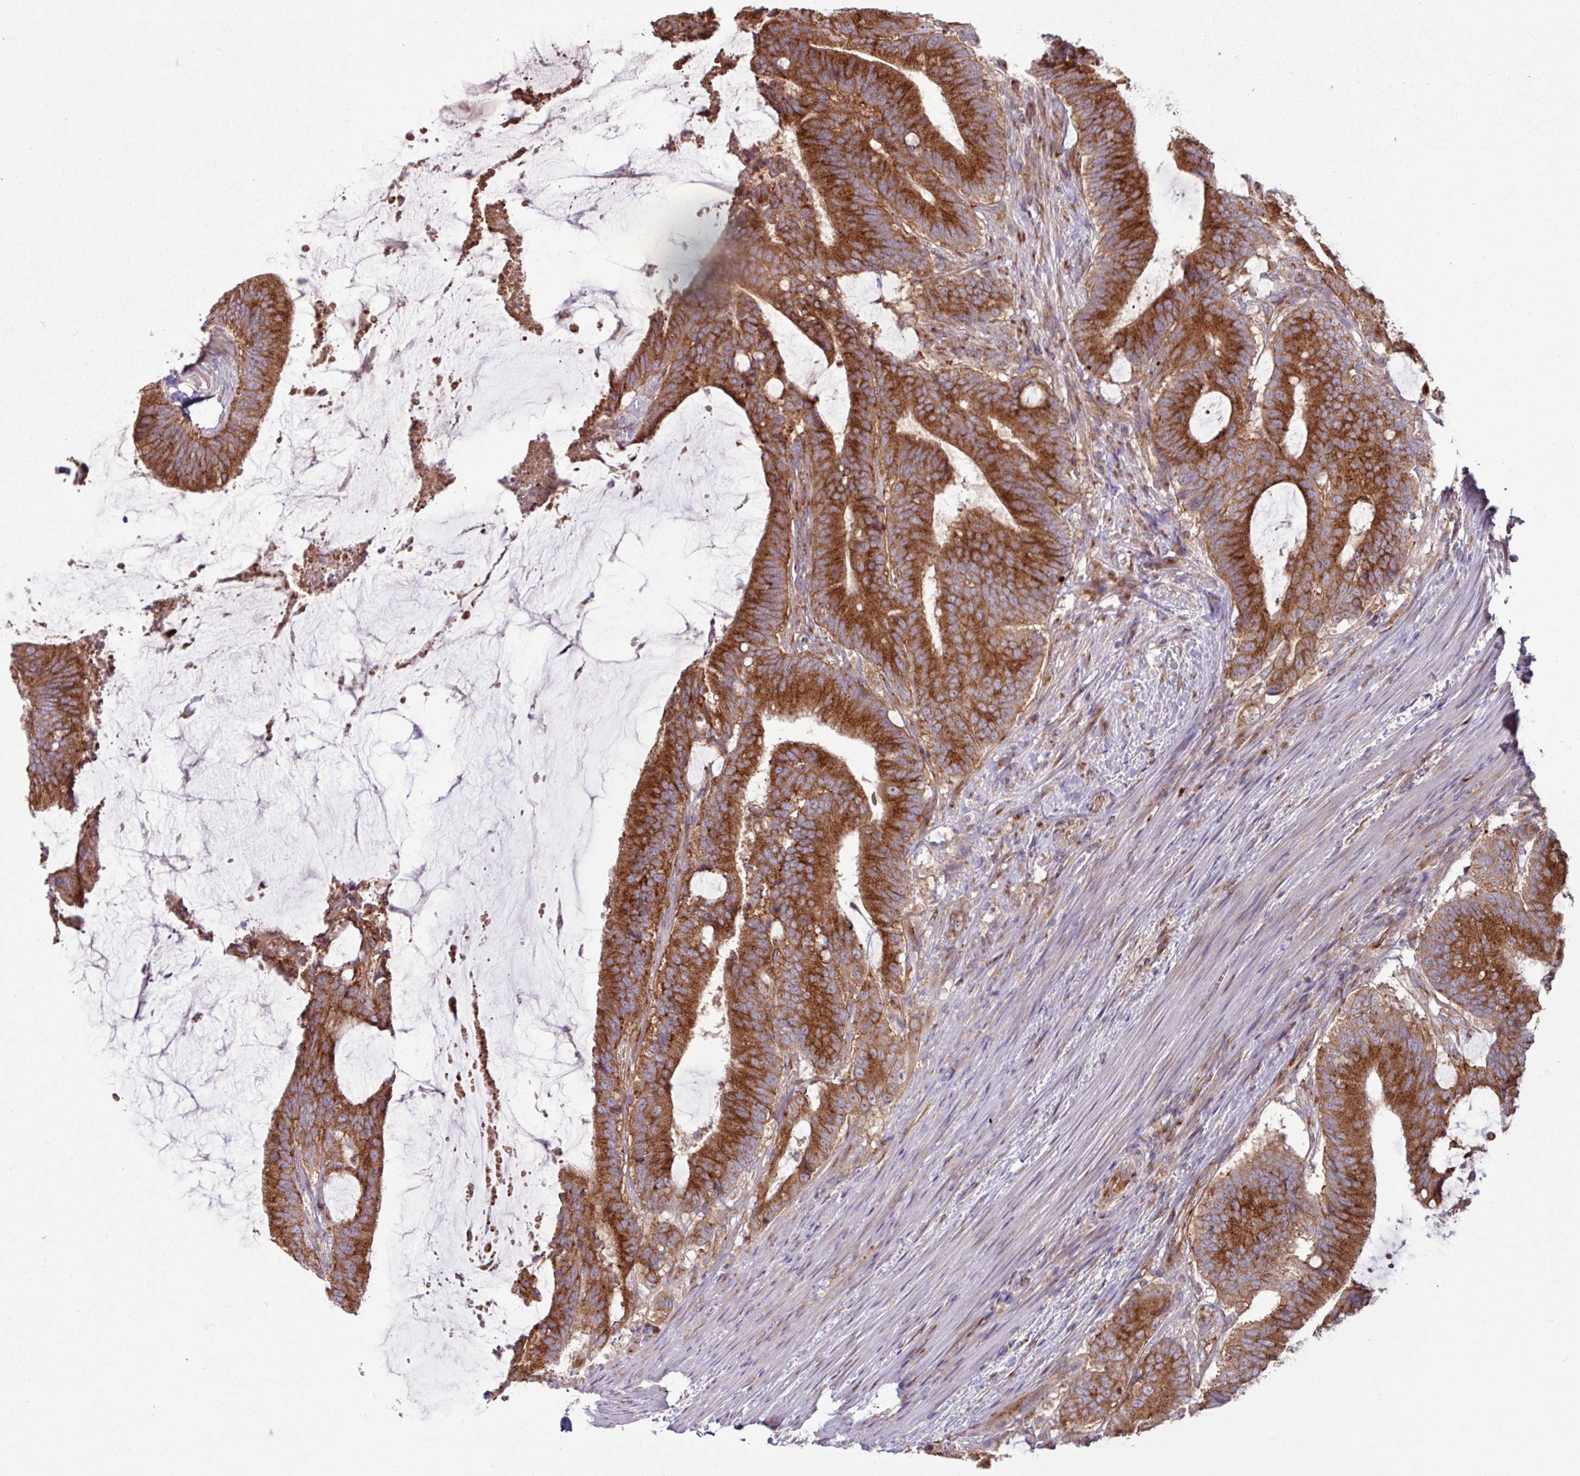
{"staining": {"intensity": "strong", "quantity": ">75%", "location": "cytoplasmic/membranous"}, "tissue": "colorectal cancer", "cell_type": "Tumor cells", "image_type": "cancer", "snomed": [{"axis": "morphology", "description": "Adenocarcinoma, NOS"}, {"axis": "topography", "description": "Colon"}], "caption": "Strong cytoplasmic/membranous protein expression is appreciated in approximately >75% of tumor cells in colorectal cancer.", "gene": "LSM12", "patient": {"sex": "female", "age": 43}}